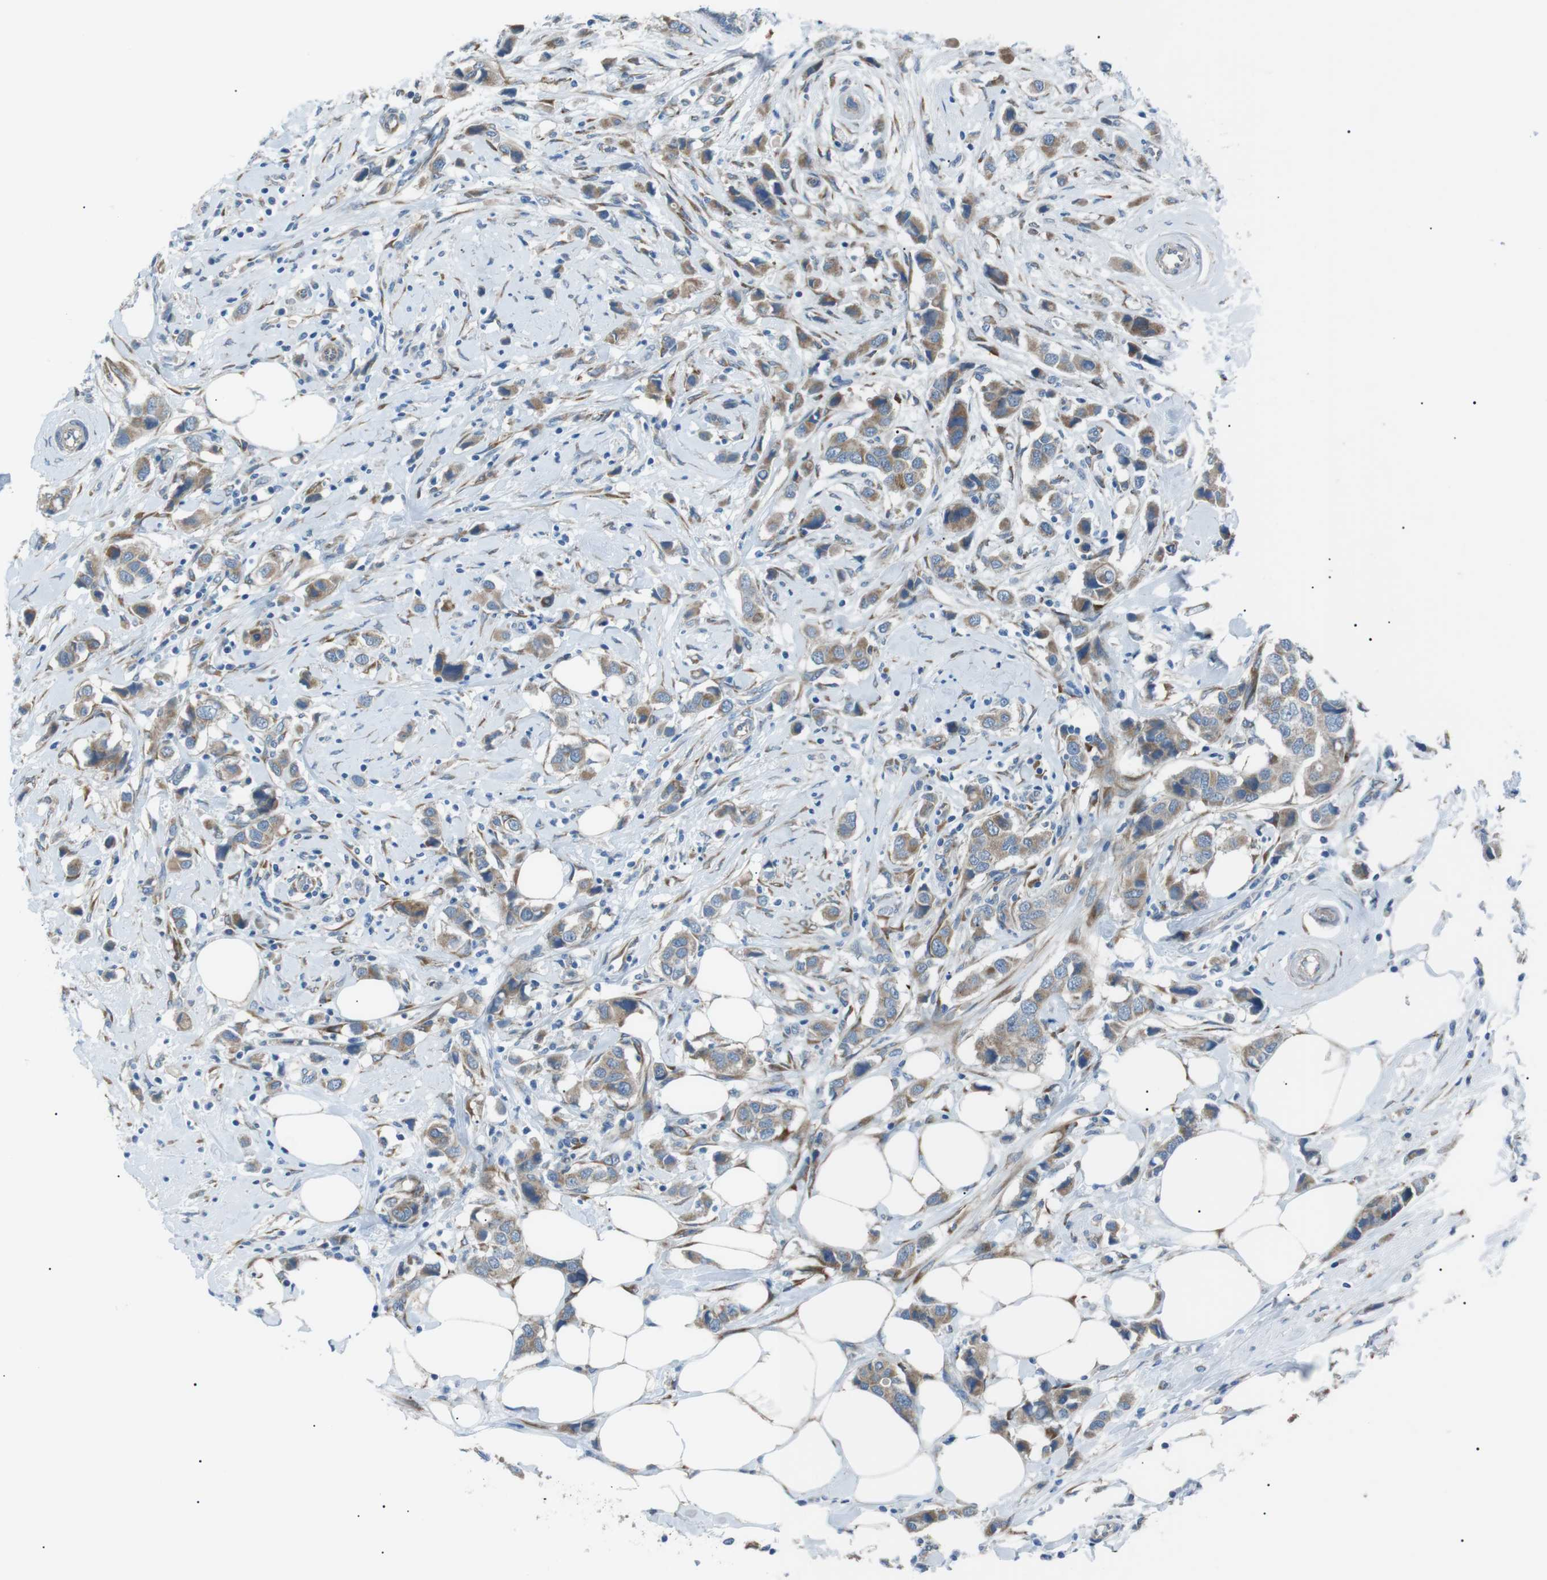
{"staining": {"intensity": "moderate", "quantity": ">75%", "location": "cytoplasmic/membranous"}, "tissue": "breast cancer", "cell_type": "Tumor cells", "image_type": "cancer", "snomed": [{"axis": "morphology", "description": "Normal tissue, NOS"}, {"axis": "morphology", "description": "Duct carcinoma"}, {"axis": "topography", "description": "Breast"}], "caption": "This image reveals IHC staining of human infiltrating ductal carcinoma (breast), with medium moderate cytoplasmic/membranous positivity in approximately >75% of tumor cells.", "gene": "MTARC2", "patient": {"sex": "female", "age": 50}}